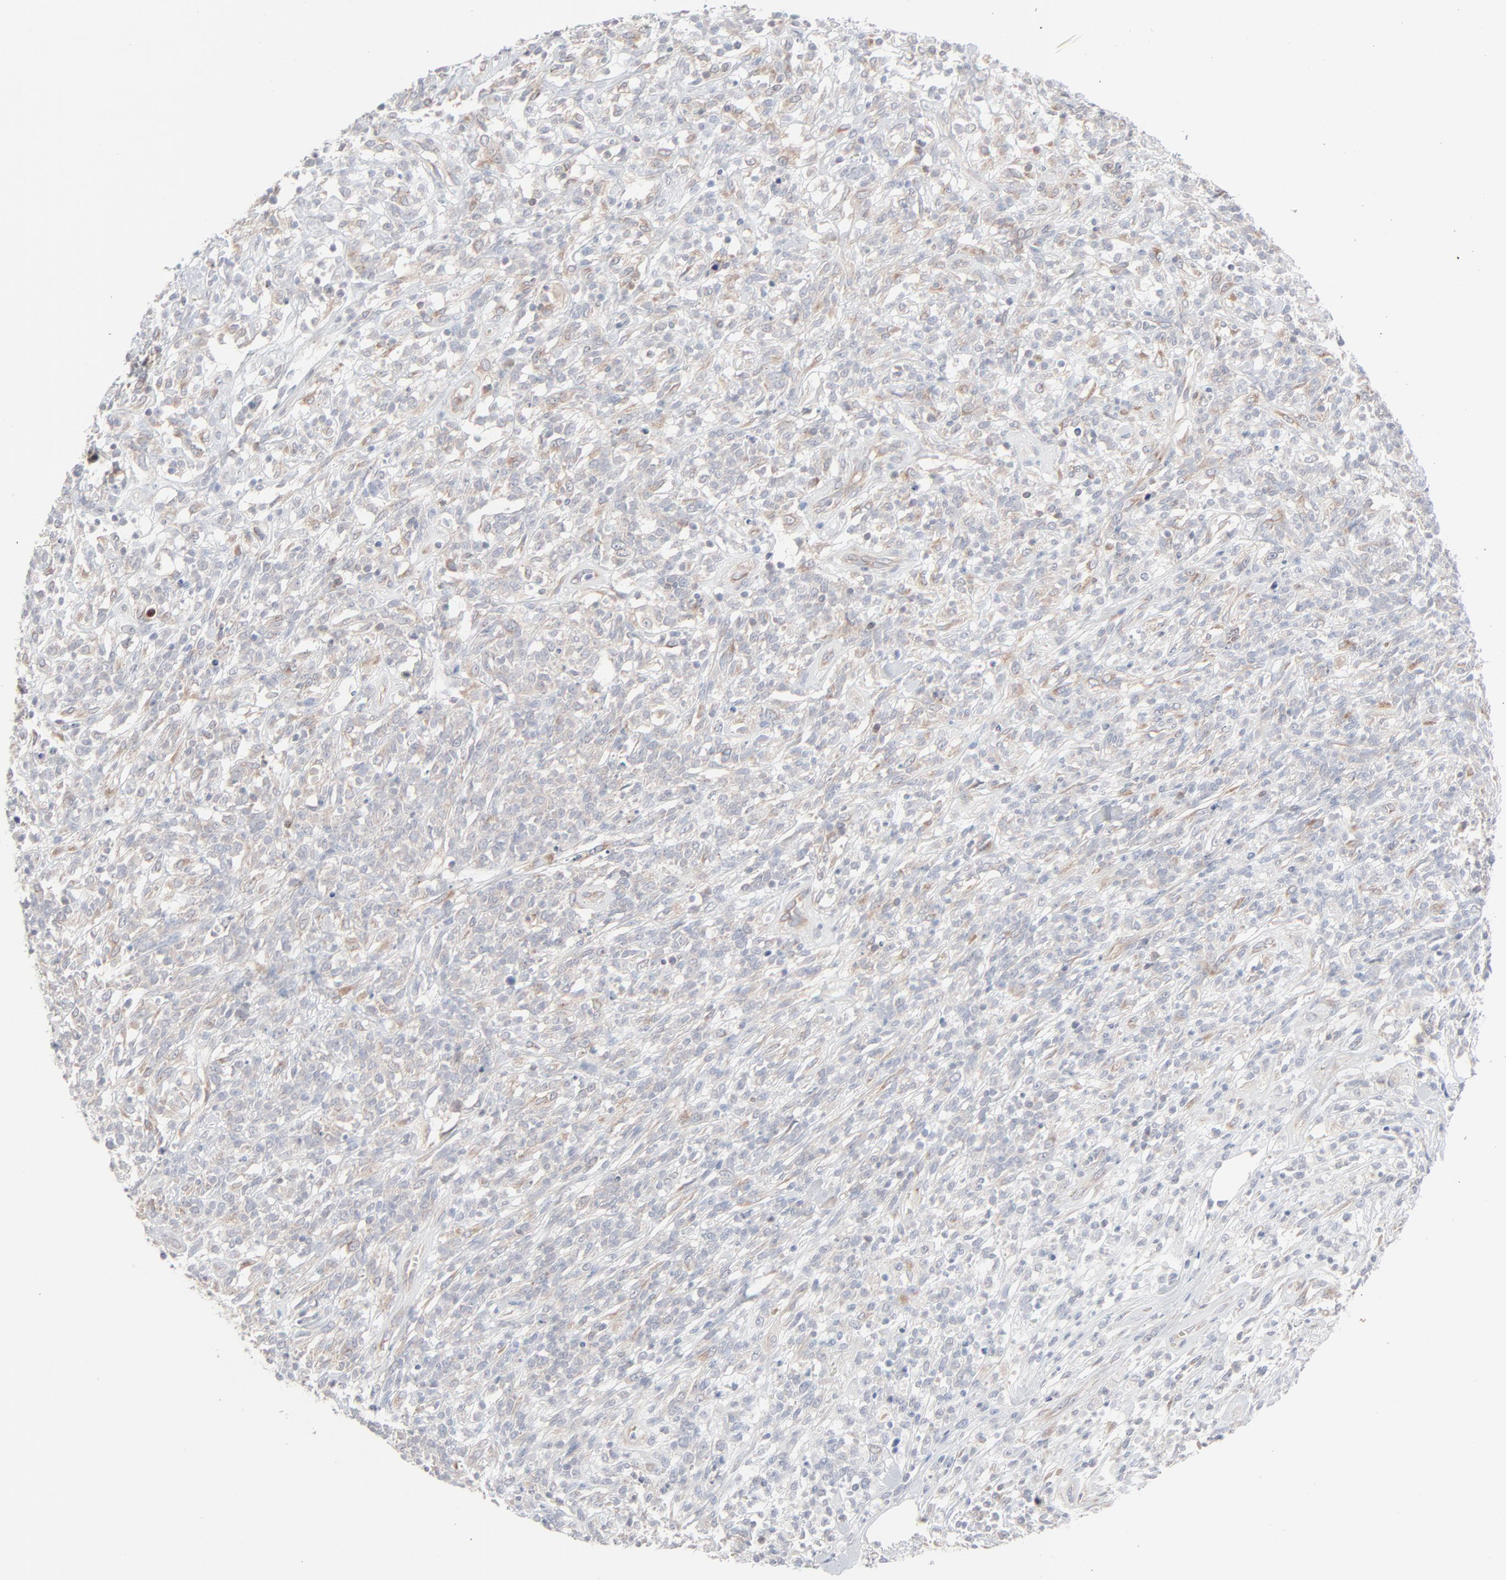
{"staining": {"intensity": "weak", "quantity": ">75%", "location": "cytoplasmic/membranous"}, "tissue": "lymphoma", "cell_type": "Tumor cells", "image_type": "cancer", "snomed": [{"axis": "morphology", "description": "Malignant lymphoma, non-Hodgkin's type, High grade"}, {"axis": "topography", "description": "Lymph node"}], "caption": "Protein staining of malignant lymphoma, non-Hodgkin's type (high-grade) tissue demonstrates weak cytoplasmic/membranous positivity in approximately >75% of tumor cells. (brown staining indicates protein expression, while blue staining denotes nuclei).", "gene": "KDSR", "patient": {"sex": "female", "age": 73}}